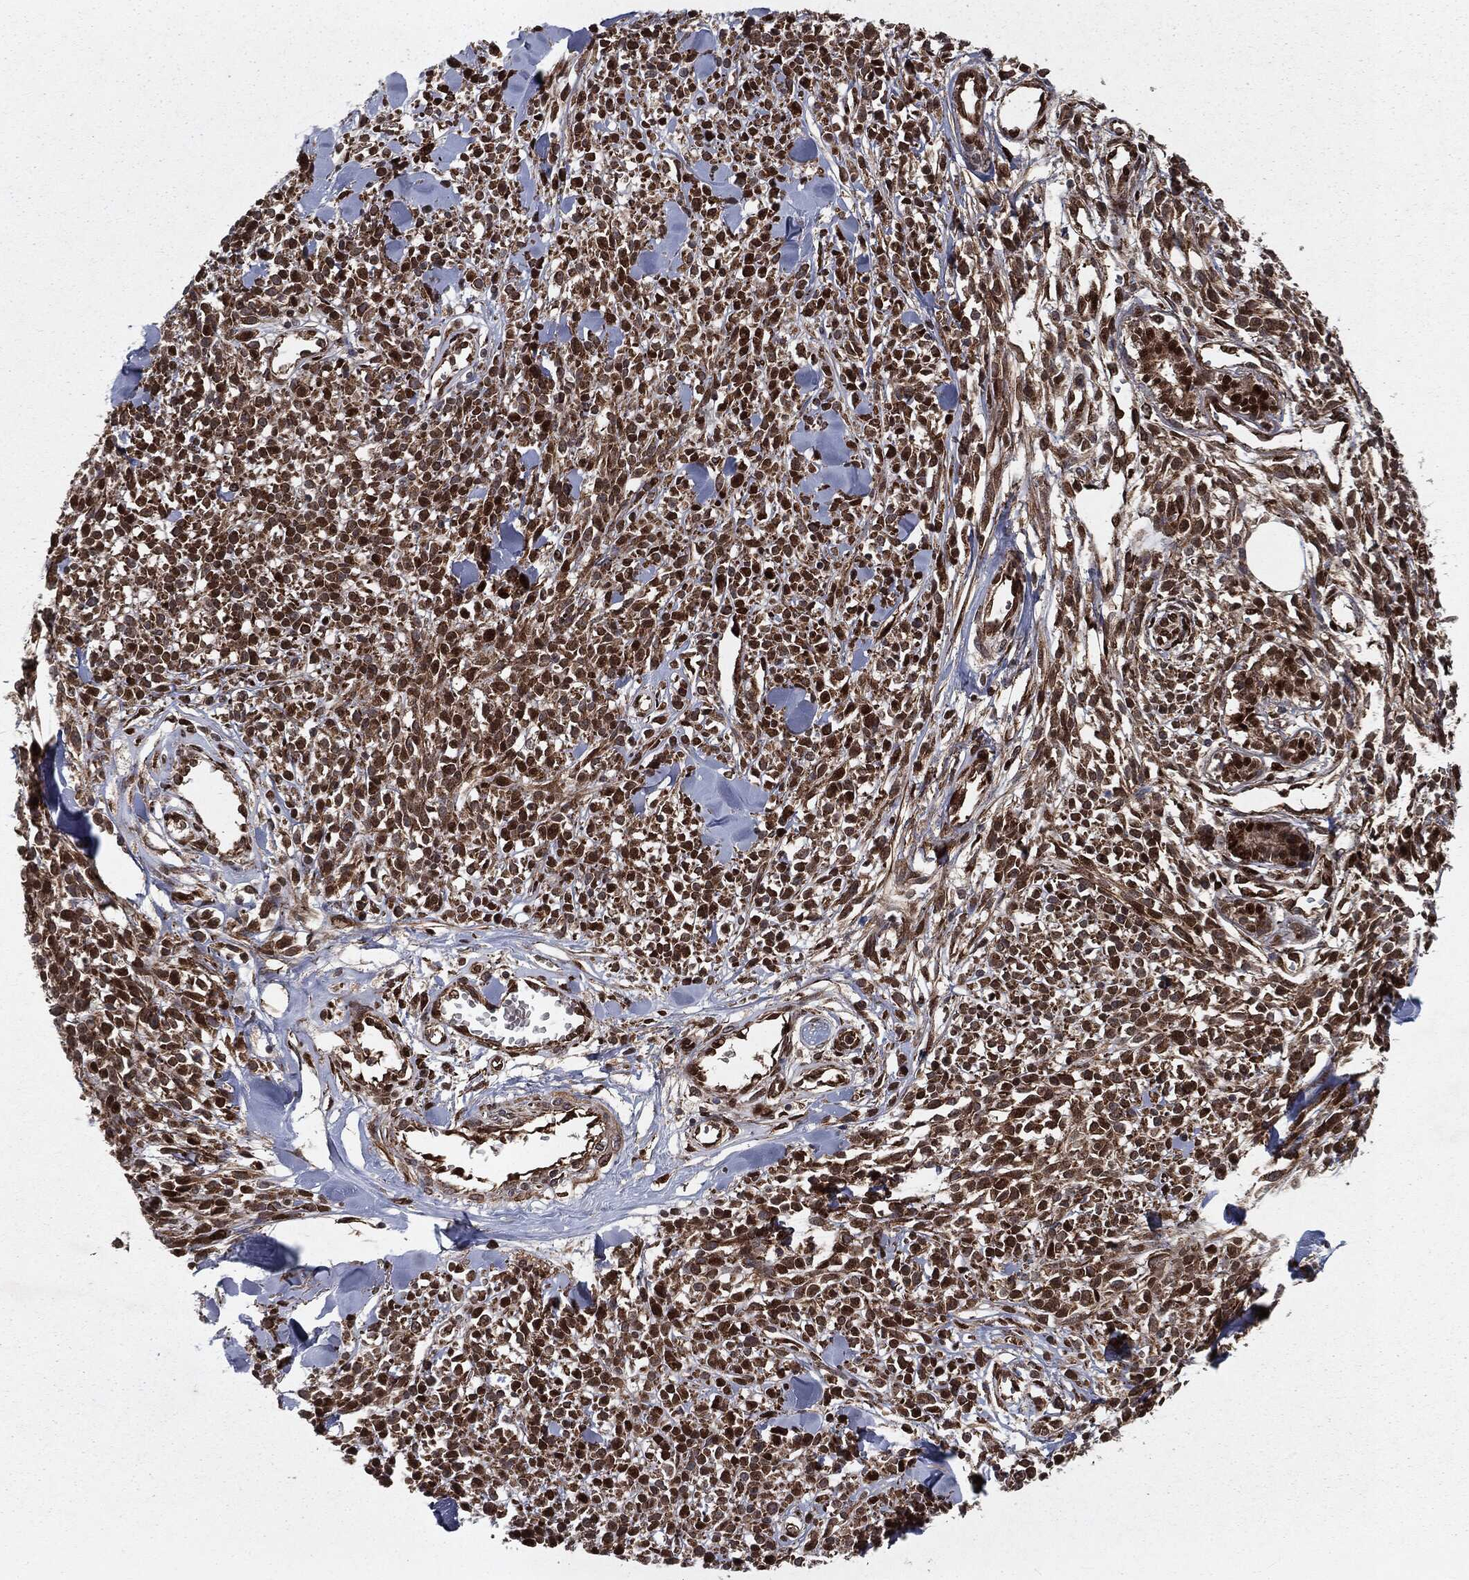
{"staining": {"intensity": "strong", "quantity": ">75%", "location": "cytoplasmic/membranous,nuclear"}, "tissue": "melanoma", "cell_type": "Tumor cells", "image_type": "cancer", "snomed": [{"axis": "morphology", "description": "Malignant melanoma, NOS"}, {"axis": "topography", "description": "Skin"}, {"axis": "topography", "description": "Skin of trunk"}], "caption": "A micrograph of melanoma stained for a protein exhibits strong cytoplasmic/membranous and nuclear brown staining in tumor cells.", "gene": "RANBP9", "patient": {"sex": "male", "age": 74}}